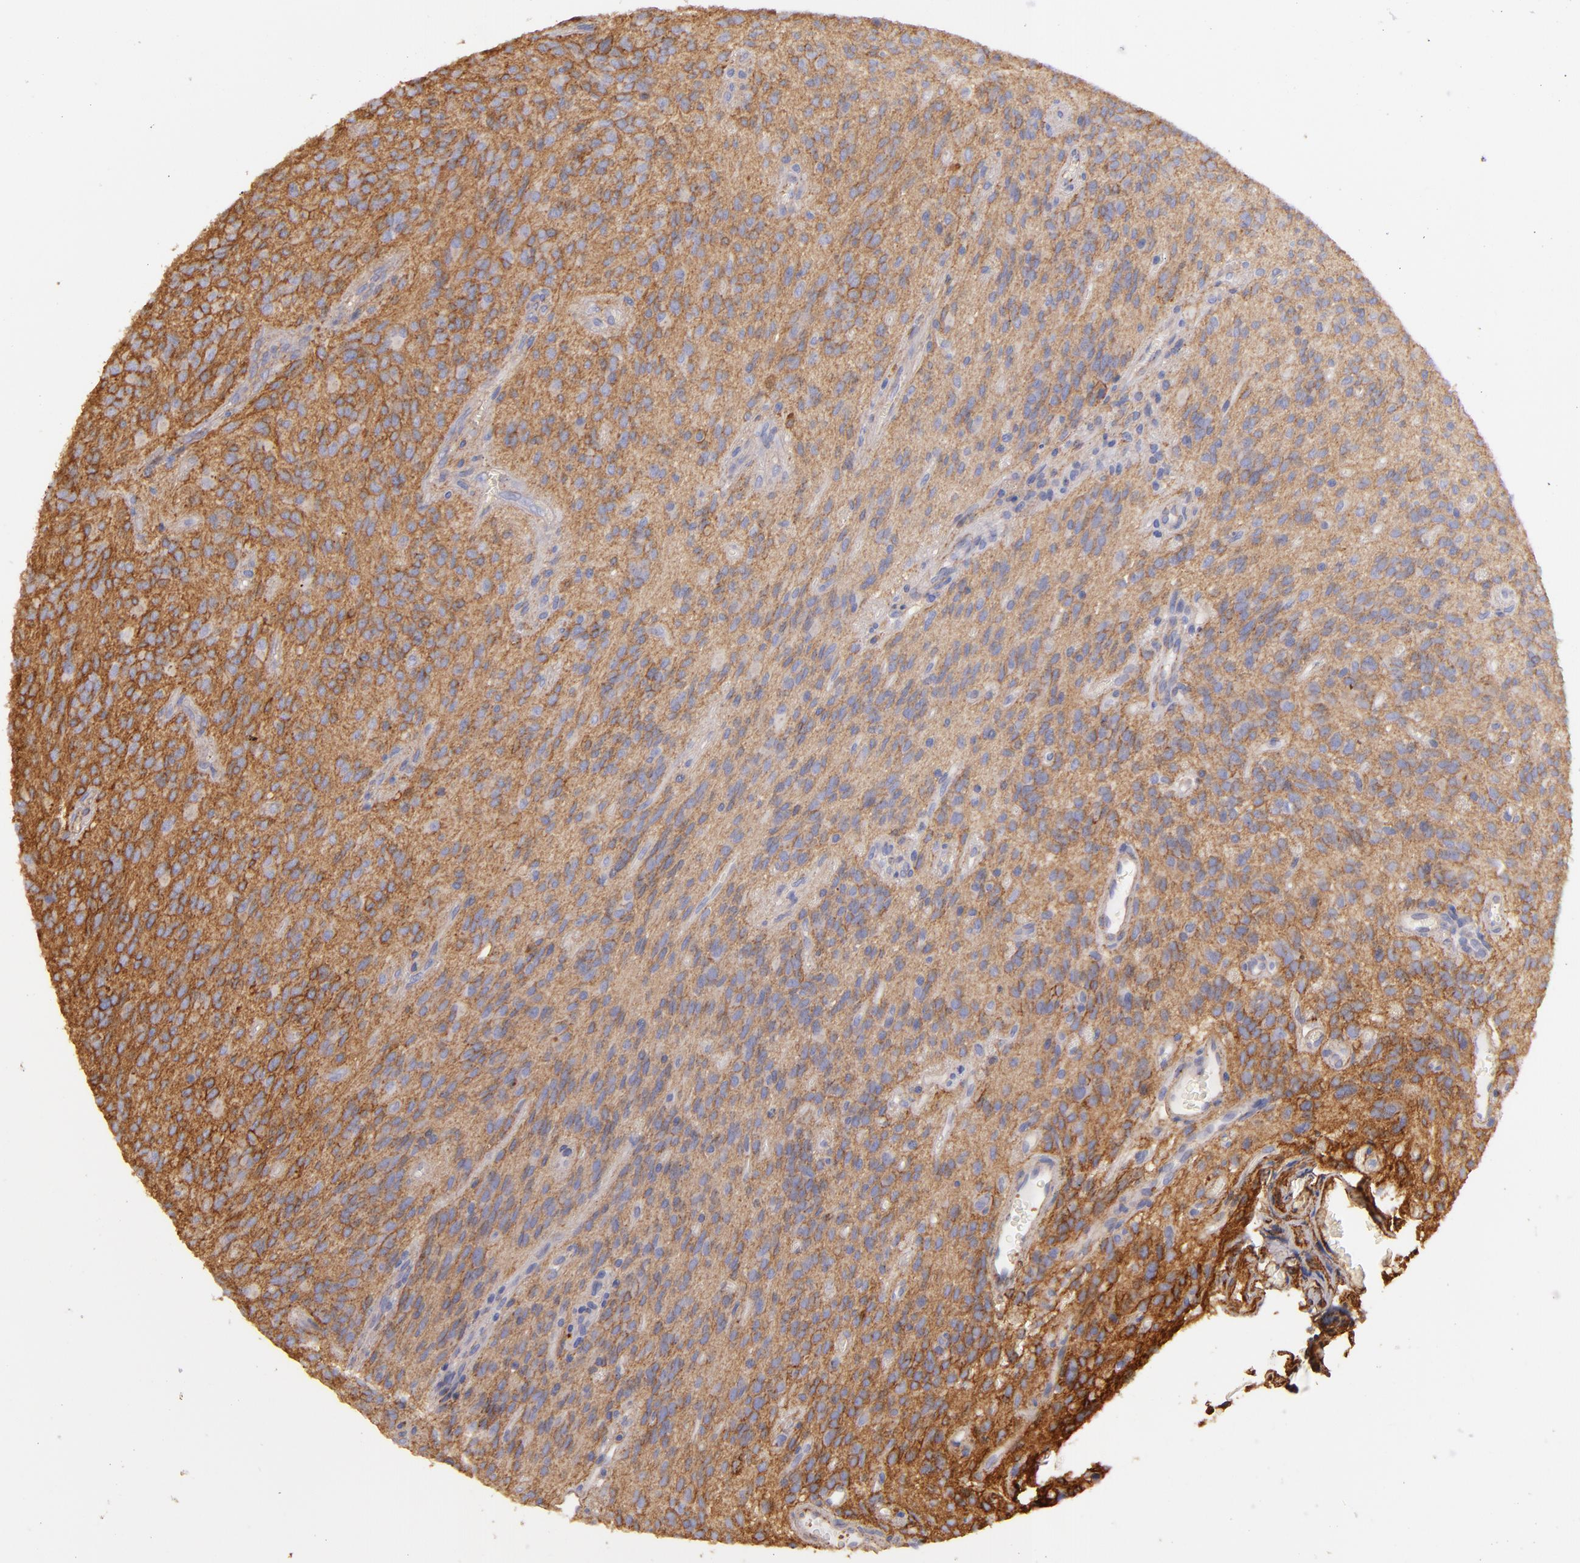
{"staining": {"intensity": "strong", "quantity": ">75%", "location": "cytoplasmic/membranous"}, "tissue": "glioma", "cell_type": "Tumor cells", "image_type": "cancer", "snomed": [{"axis": "morphology", "description": "Glioma, malignant, Low grade"}, {"axis": "topography", "description": "Brain"}], "caption": "Glioma tissue demonstrates strong cytoplasmic/membranous staining in approximately >75% of tumor cells", "gene": "CD151", "patient": {"sex": "female", "age": 15}}